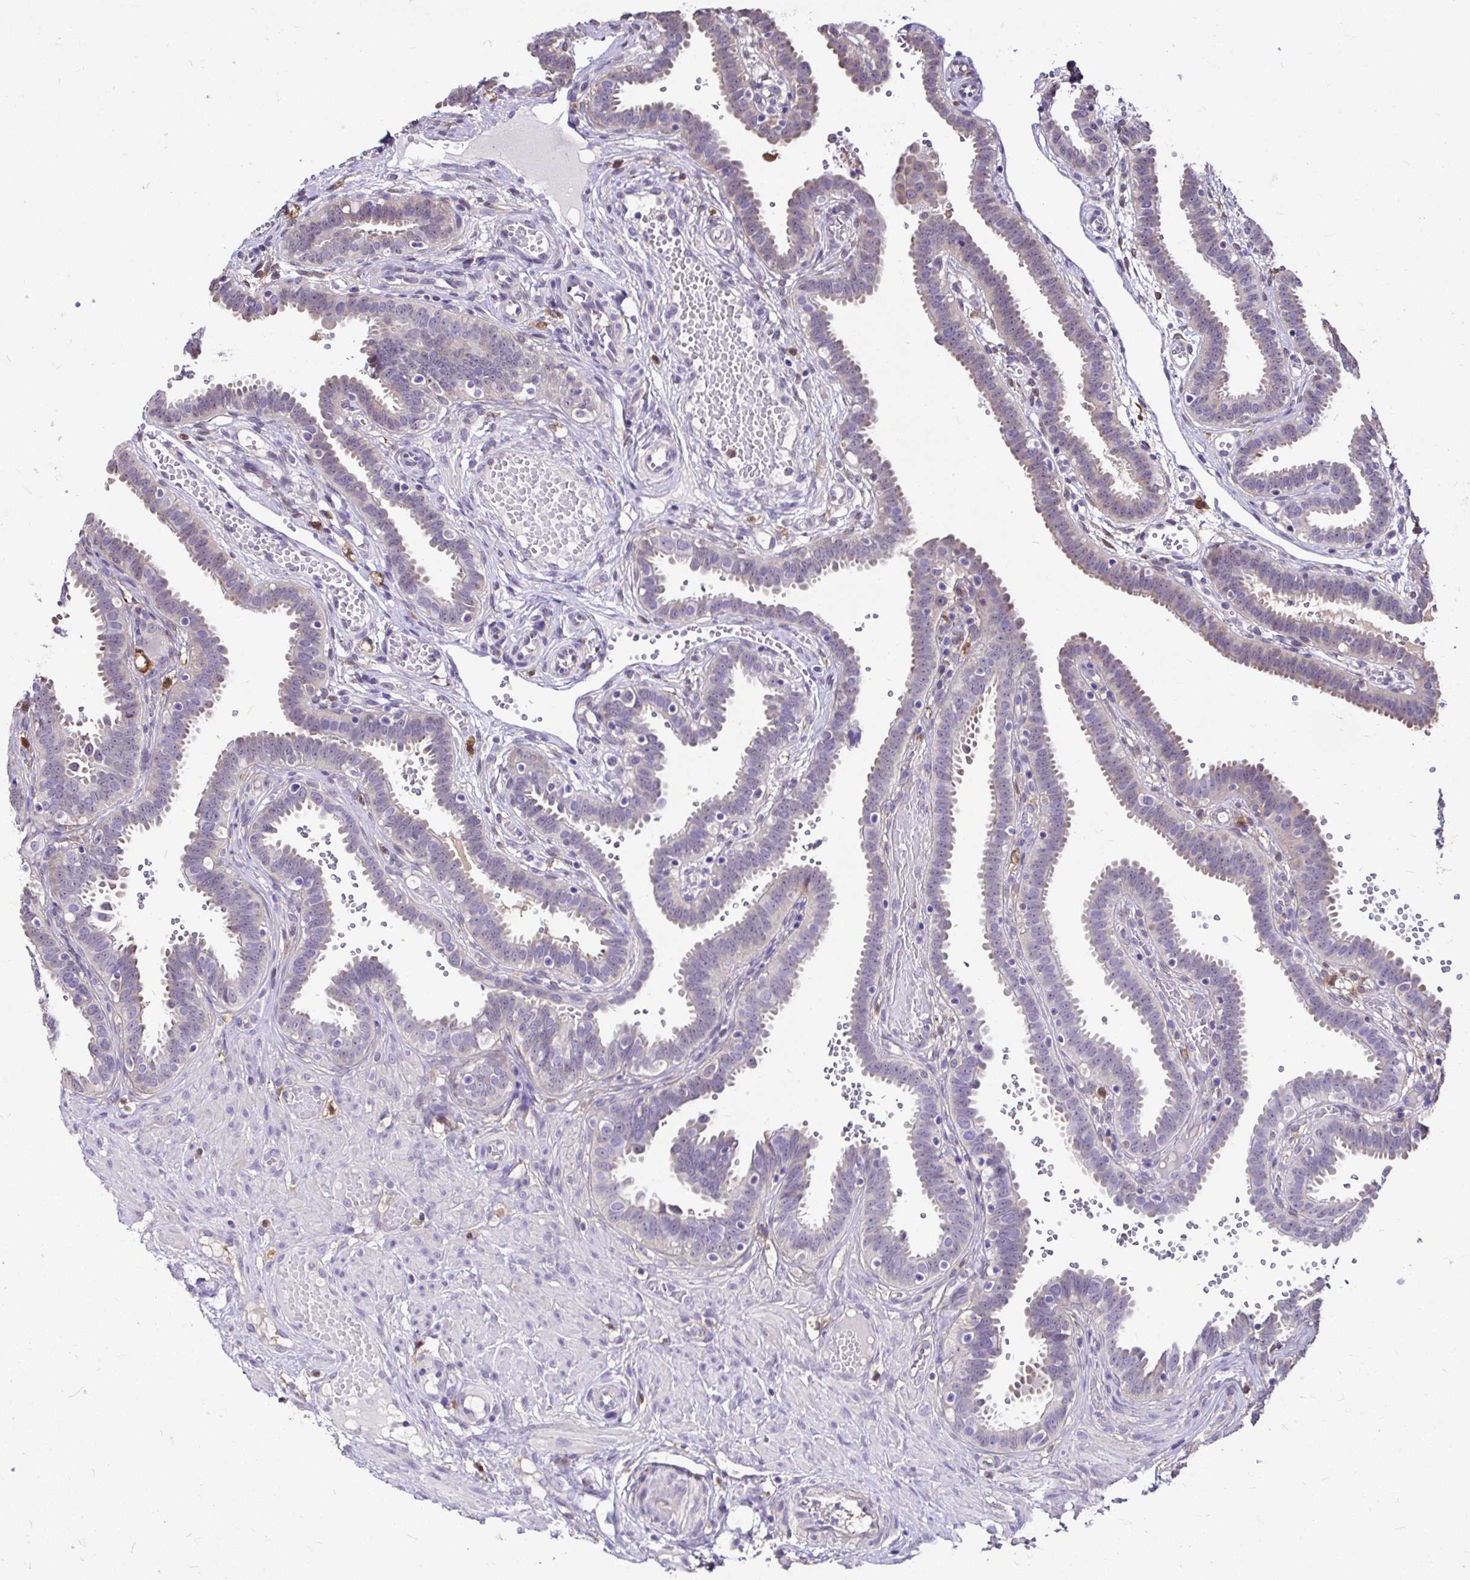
{"staining": {"intensity": "weak", "quantity": "25%-75%", "location": "cytoplasmic/membranous,nuclear"}, "tissue": "fallopian tube", "cell_type": "Glandular cells", "image_type": "normal", "snomed": [{"axis": "morphology", "description": "Normal tissue, NOS"}, {"axis": "topography", "description": "Fallopian tube"}], "caption": "Immunohistochemistry (IHC) (DAB) staining of normal human fallopian tube reveals weak cytoplasmic/membranous,nuclear protein expression in approximately 25%-75% of glandular cells.", "gene": "IDH1", "patient": {"sex": "female", "age": 37}}